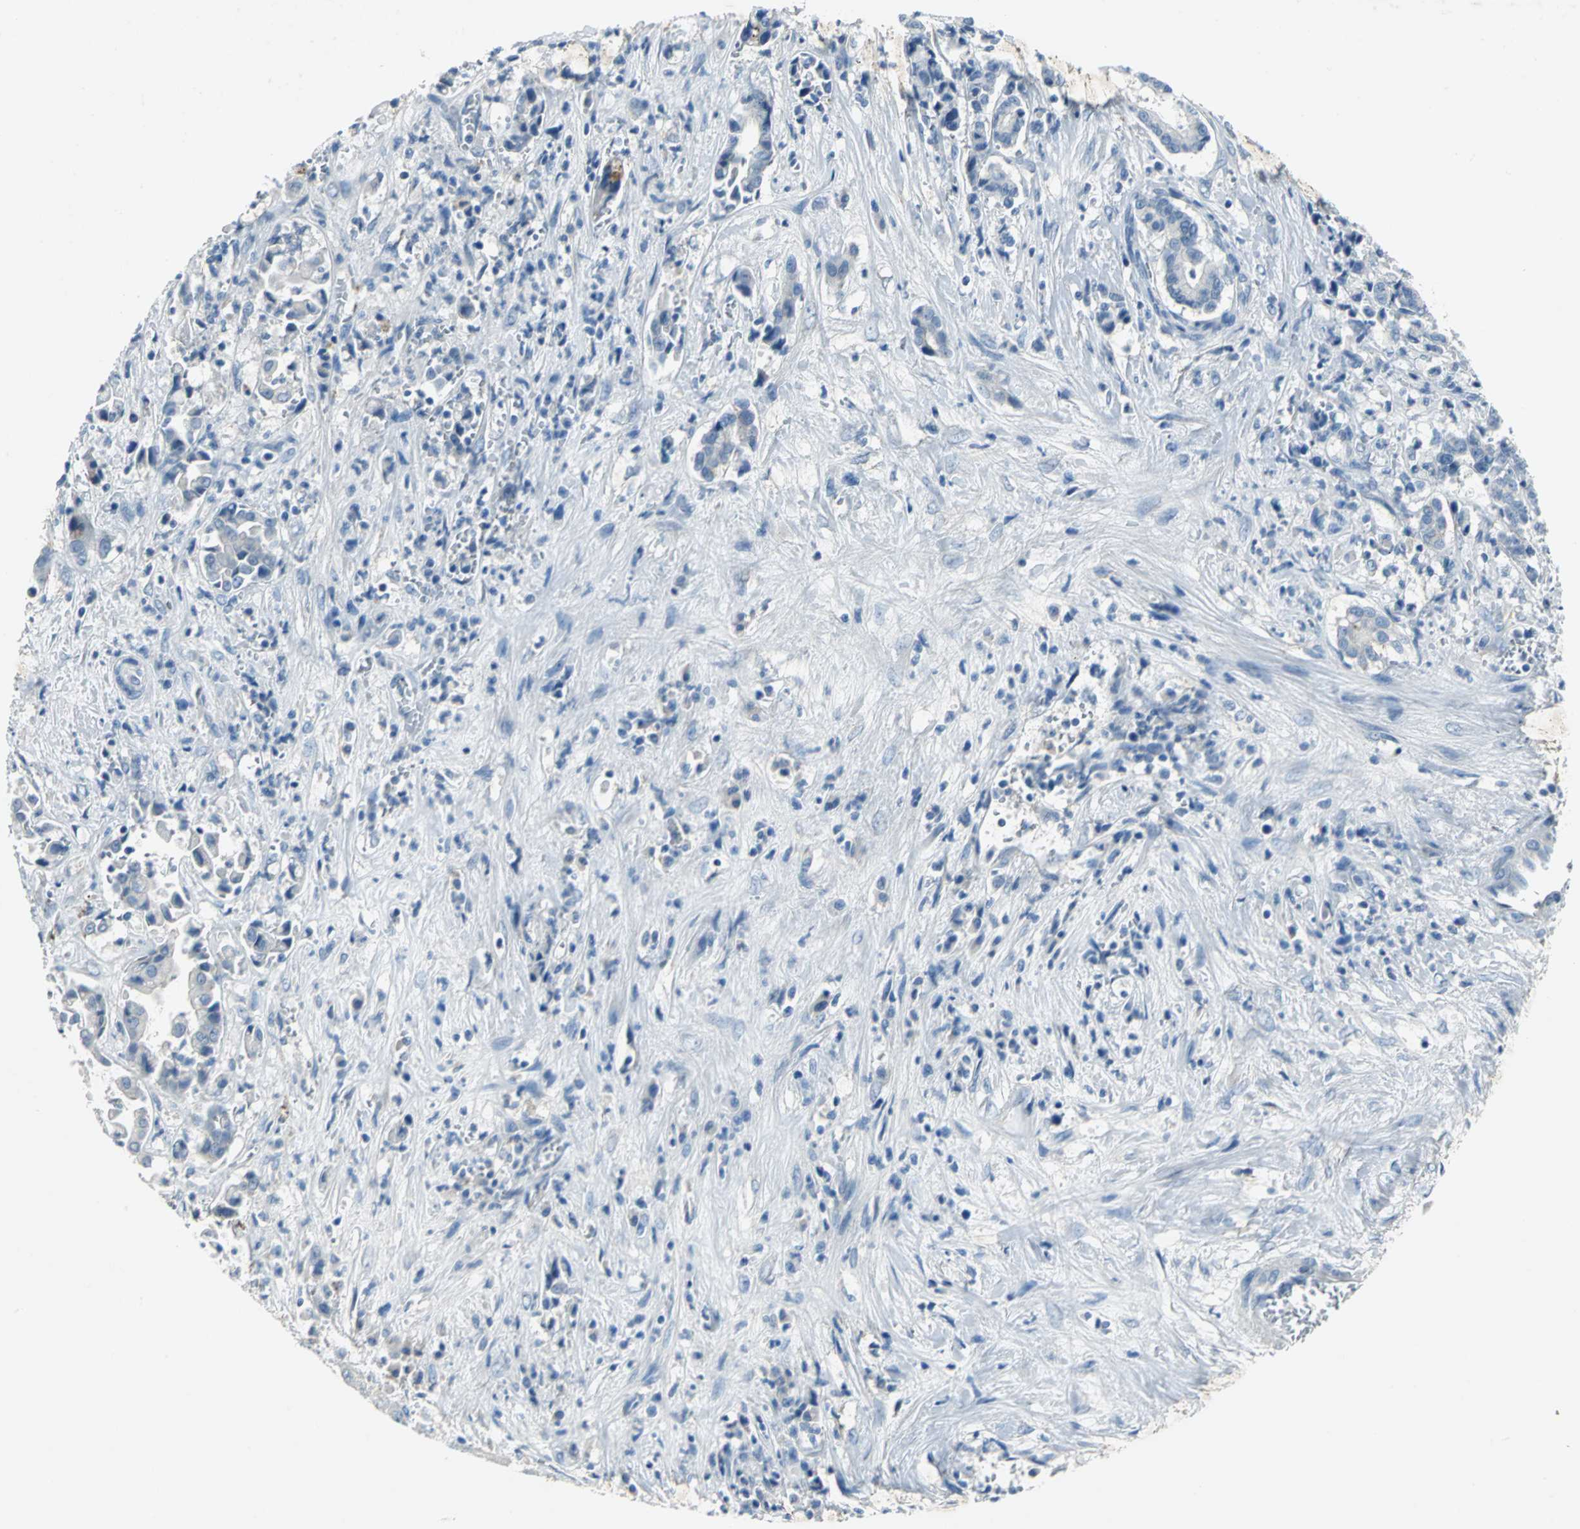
{"staining": {"intensity": "negative", "quantity": "none", "location": "none"}, "tissue": "liver cancer", "cell_type": "Tumor cells", "image_type": "cancer", "snomed": [{"axis": "morphology", "description": "Cholangiocarcinoma"}, {"axis": "topography", "description": "Liver"}], "caption": "Immunohistochemistry (IHC) of human liver cancer (cholangiocarcinoma) reveals no positivity in tumor cells.", "gene": "PTGDS", "patient": {"sex": "male", "age": 57}}